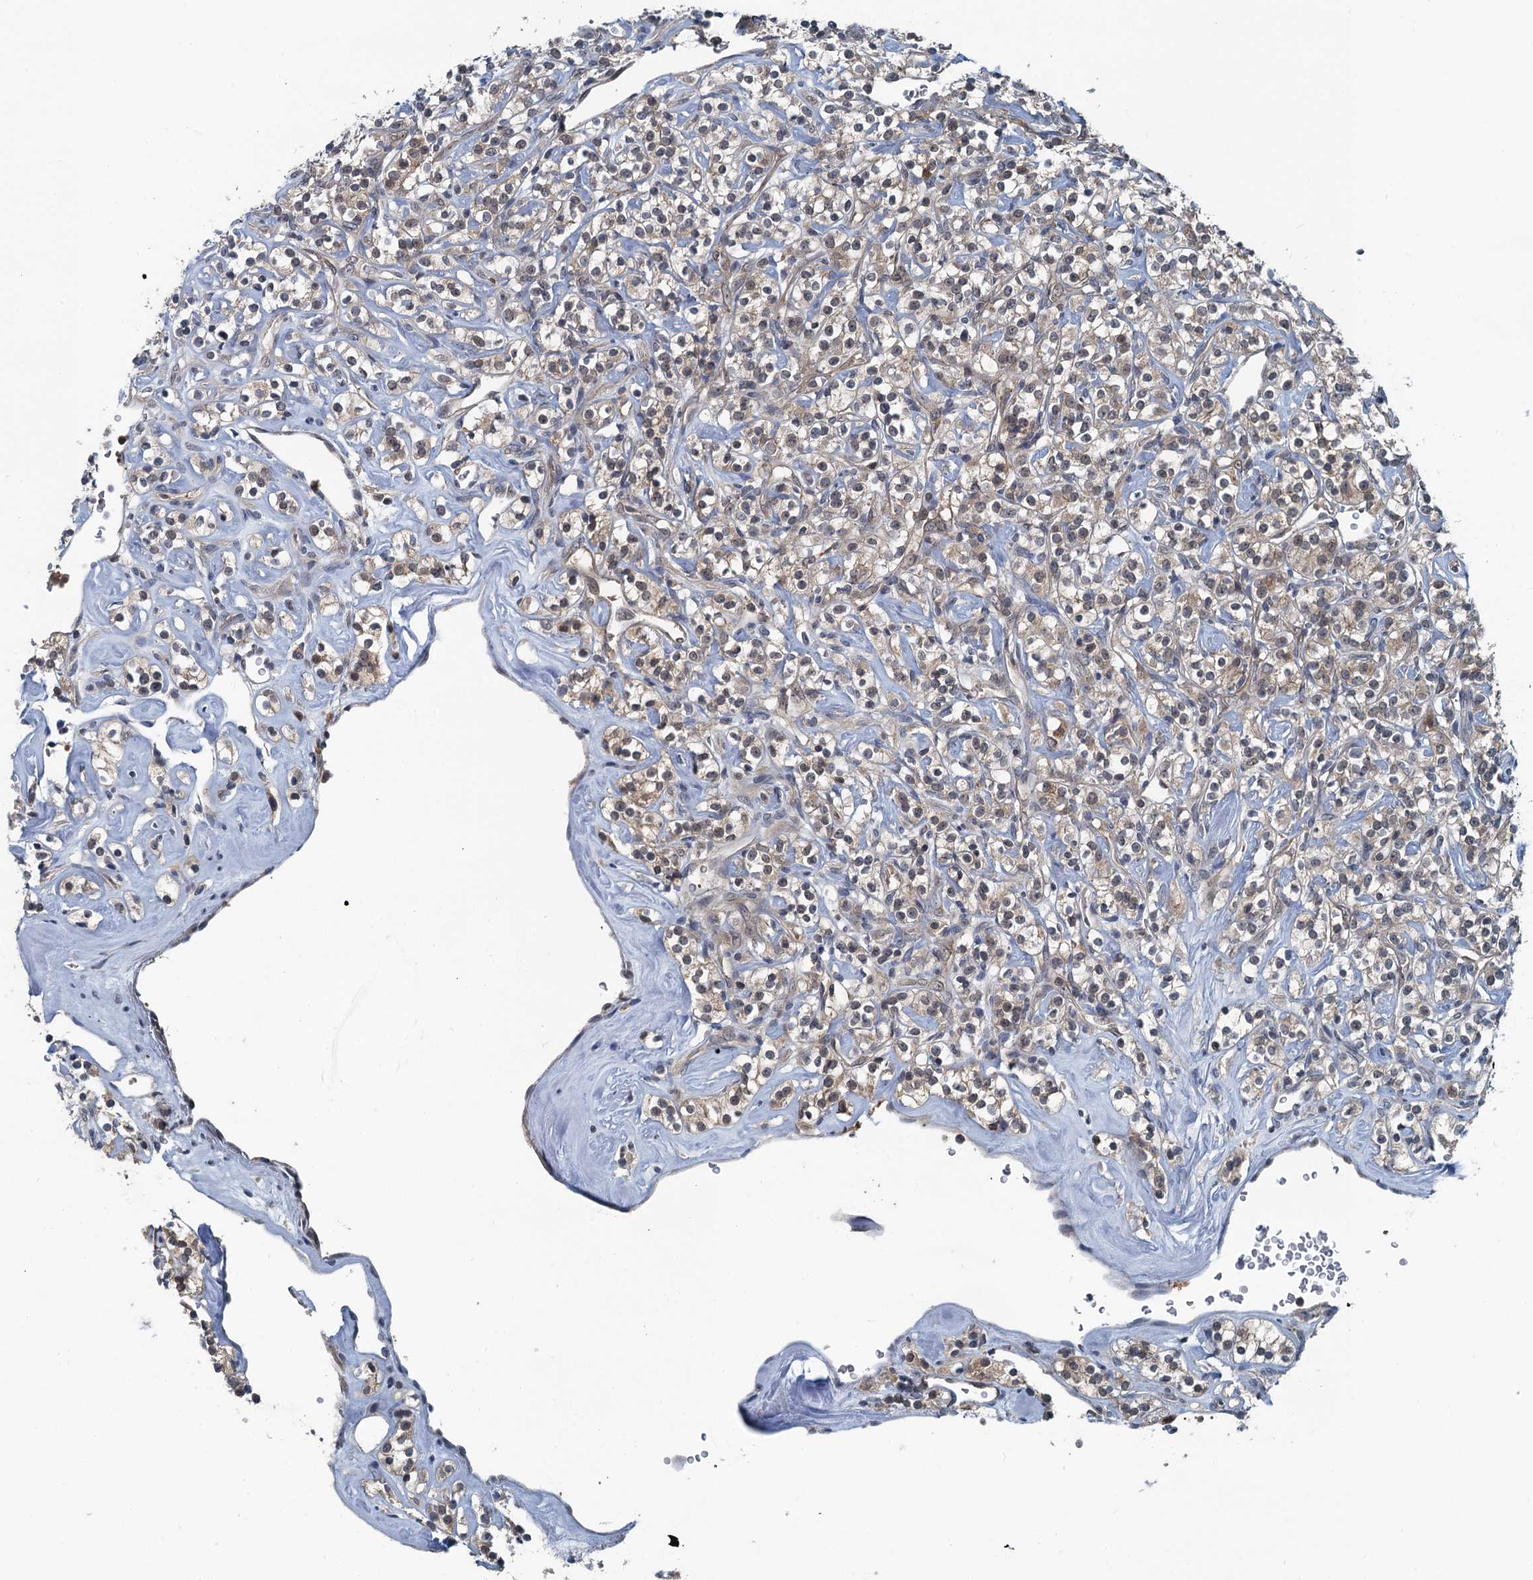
{"staining": {"intensity": "weak", "quantity": ">75%", "location": "cytoplasmic/membranous,nuclear"}, "tissue": "renal cancer", "cell_type": "Tumor cells", "image_type": "cancer", "snomed": [{"axis": "morphology", "description": "Adenocarcinoma, NOS"}, {"axis": "topography", "description": "Kidney"}], "caption": "IHC photomicrograph of neoplastic tissue: adenocarcinoma (renal) stained using immunohistochemistry (IHC) exhibits low levels of weak protein expression localized specifically in the cytoplasmic/membranous and nuclear of tumor cells, appearing as a cytoplasmic/membranous and nuclear brown color.", "gene": "GCLM", "patient": {"sex": "male", "age": 77}}